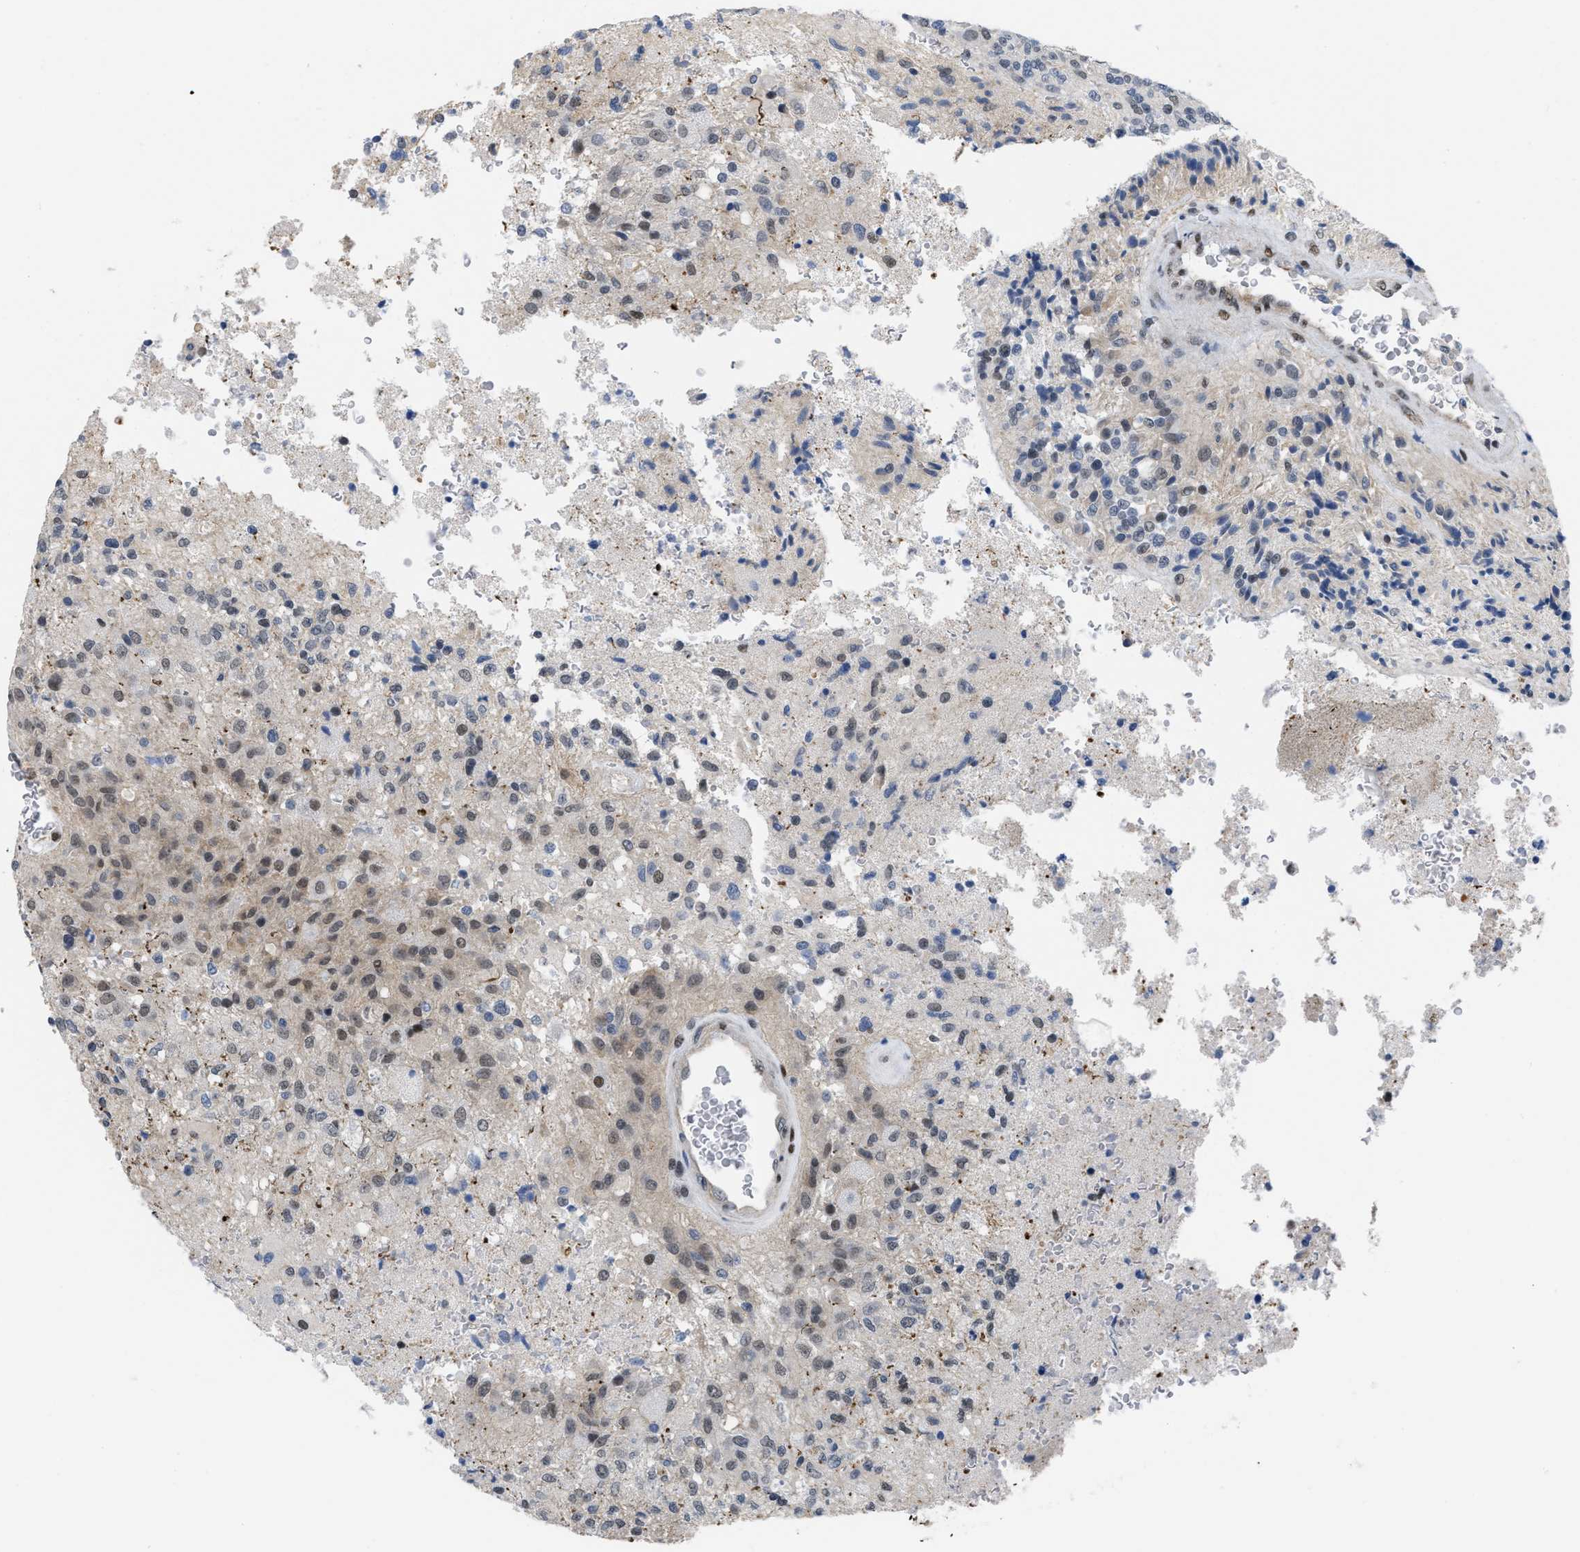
{"staining": {"intensity": "weak", "quantity": "25%-75%", "location": "nuclear"}, "tissue": "glioma", "cell_type": "Tumor cells", "image_type": "cancer", "snomed": [{"axis": "morphology", "description": "Normal tissue, NOS"}, {"axis": "morphology", "description": "Glioma, malignant, High grade"}, {"axis": "topography", "description": "Cerebral cortex"}], "caption": "A high-resolution histopathology image shows IHC staining of malignant glioma (high-grade), which demonstrates weak nuclear positivity in about 25%-75% of tumor cells.", "gene": "MIER1", "patient": {"sex": "male", "age": 77}}